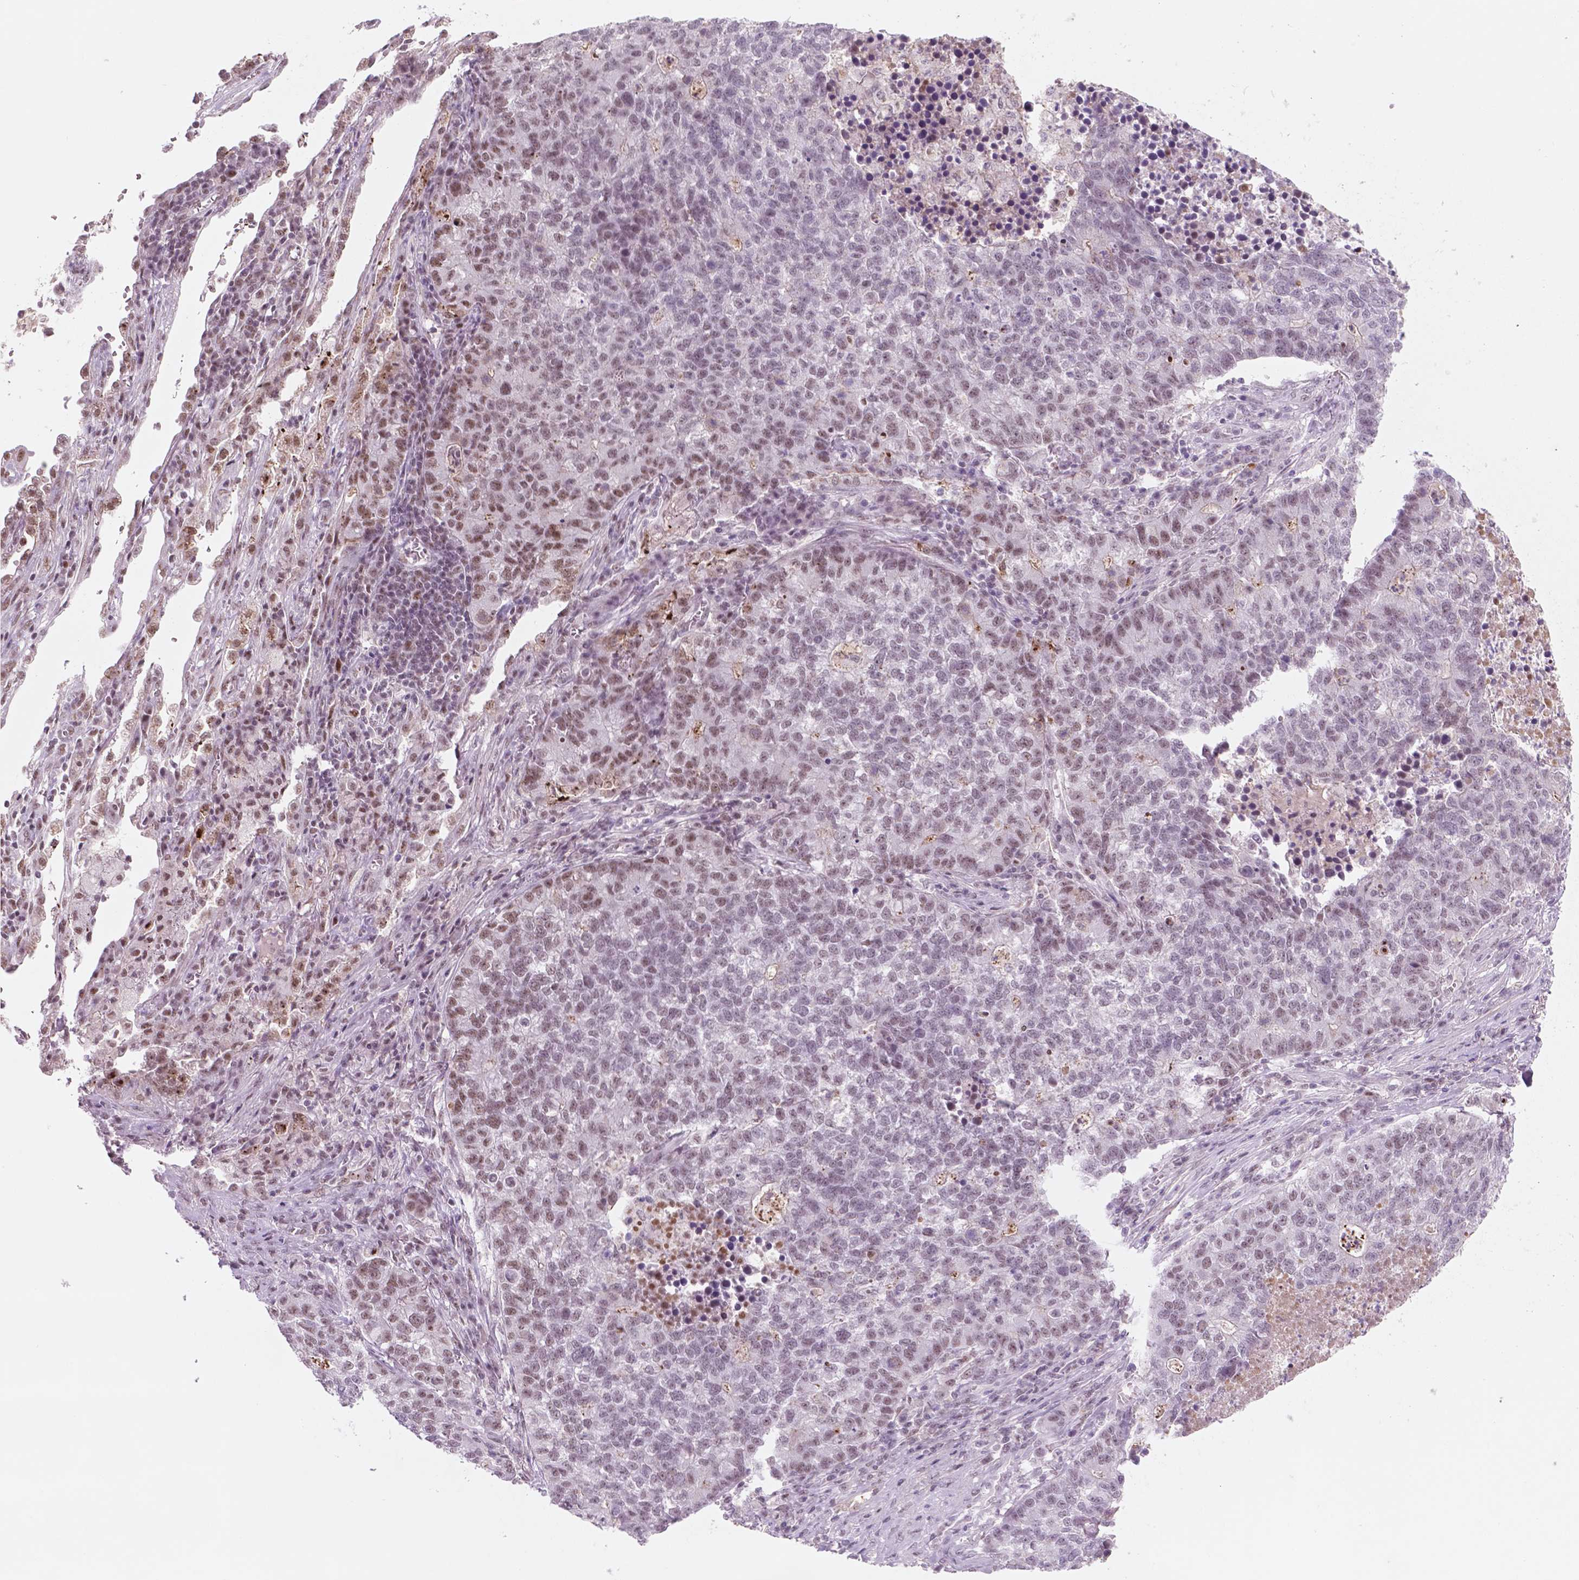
{"staining": {"intensity": "weak", "quantity": "25%-75%", "location": "nuclear"}, "tissue": "lung cancer", "cell_type": "Tumor cells", "image_type": "cancer", "snomed": [{"axis": "morphology", "description": "Adenocarcinoma, NOS"}, {"axis": "topography", "description": "Lung"}], "caption": "Weak nuclear protein staining is present in approximately 25%-75% of tumor cells in lung adenocarcinoma.", "gene": "CTR9", "patient": {"sex": "male", "age": 57}}